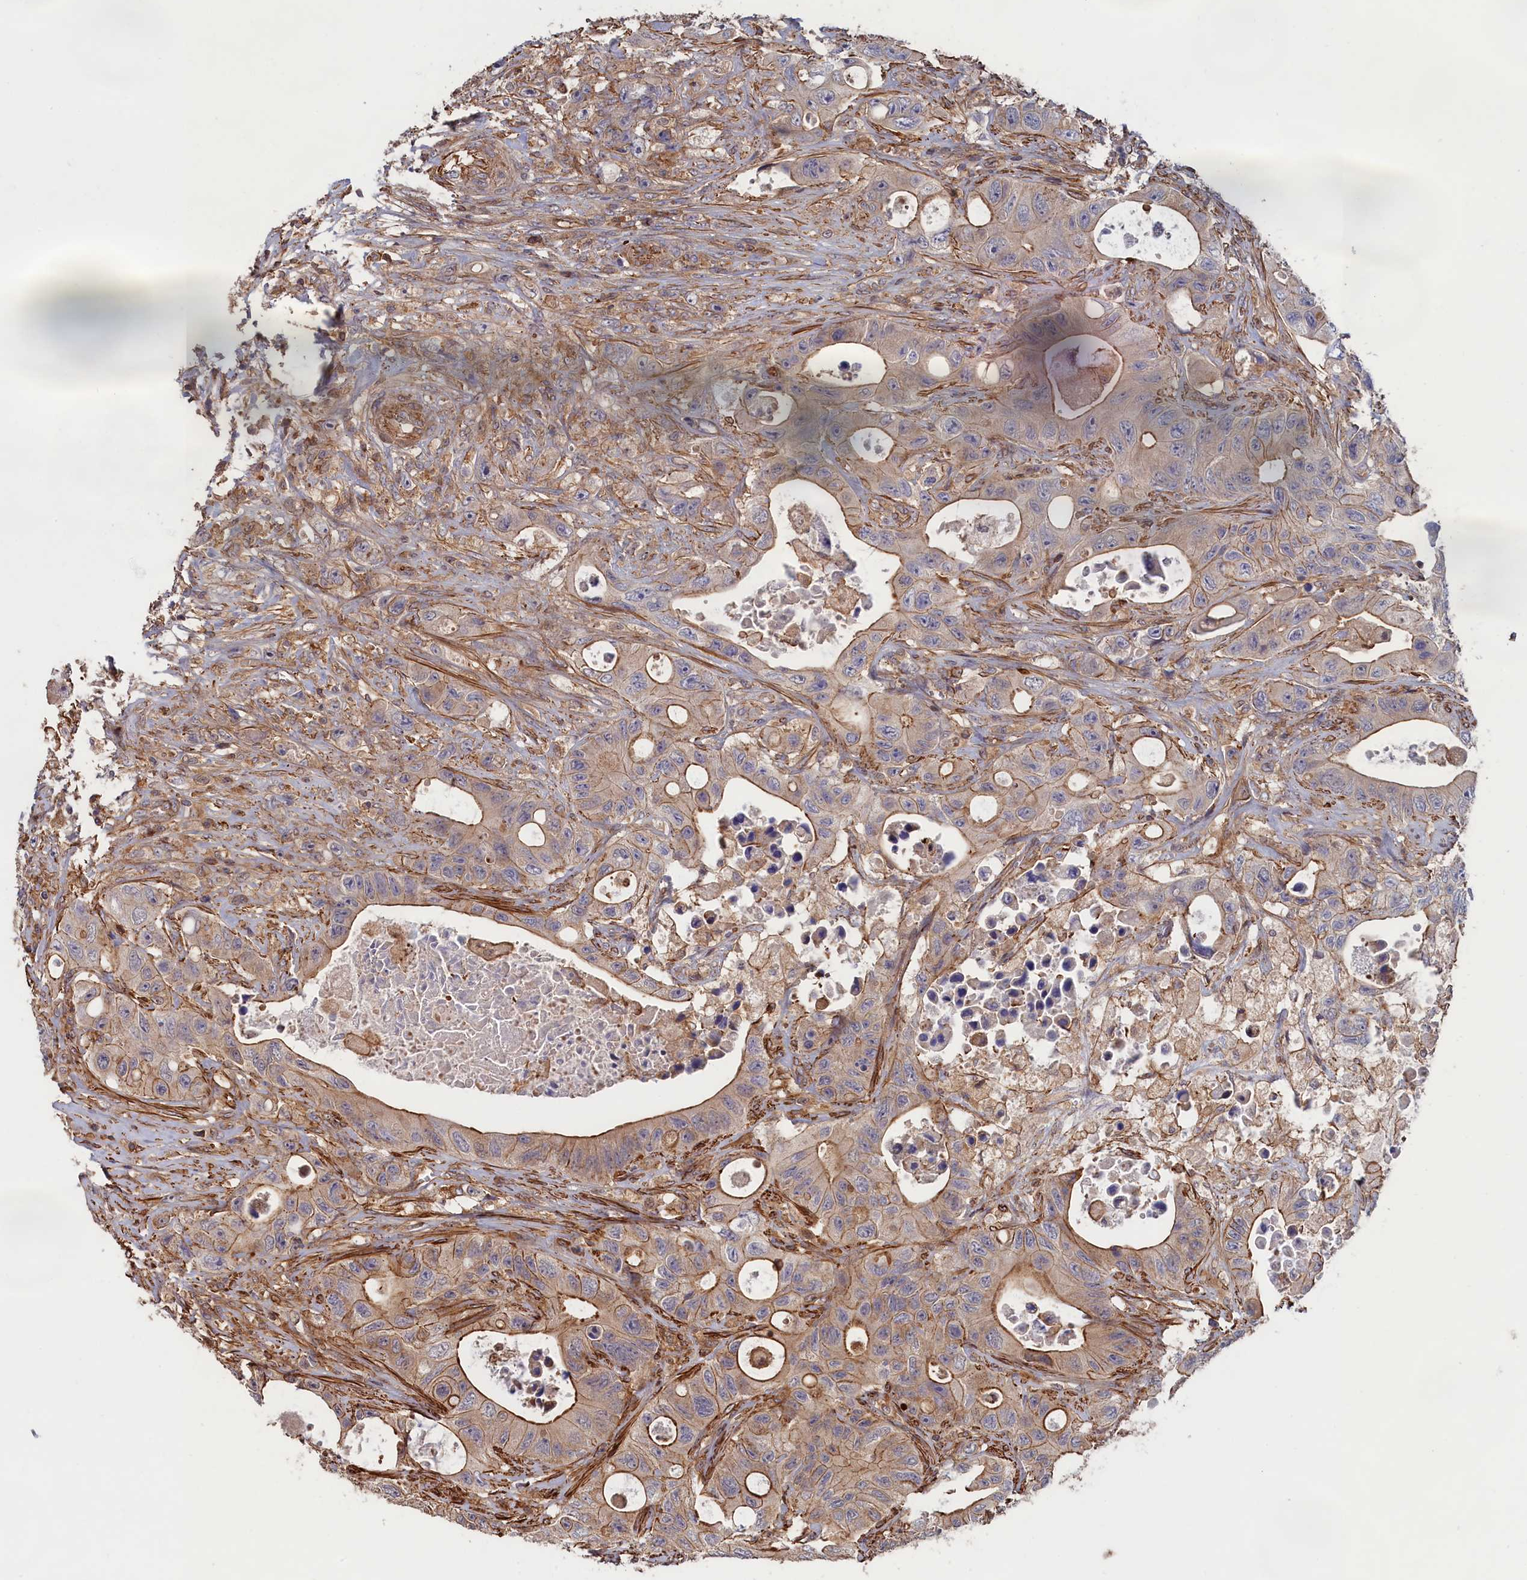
{"staining": {"intensity": "moderate", "quantity": "25%-75%", "location": "cytoplasmic/membranous"}, "tissue": "colorectal cancer", "cell_type": "Tumor cells", "image_type": "cancer", "snomed": [{"axis": "morphology", "description": "Adenocarcinoma, NOS"}, {"axis": "topography", "description": "Colon"}], "caption": "Moderate cytoplasmic/membranous expression for a protein is present in about 25%-75% of tumor cells of adenocarcinoma (colorectal) using immunohistochemistry (IHC).", "gene": "ANKRD27", "patient": {"sex": "female", "age": 46}}